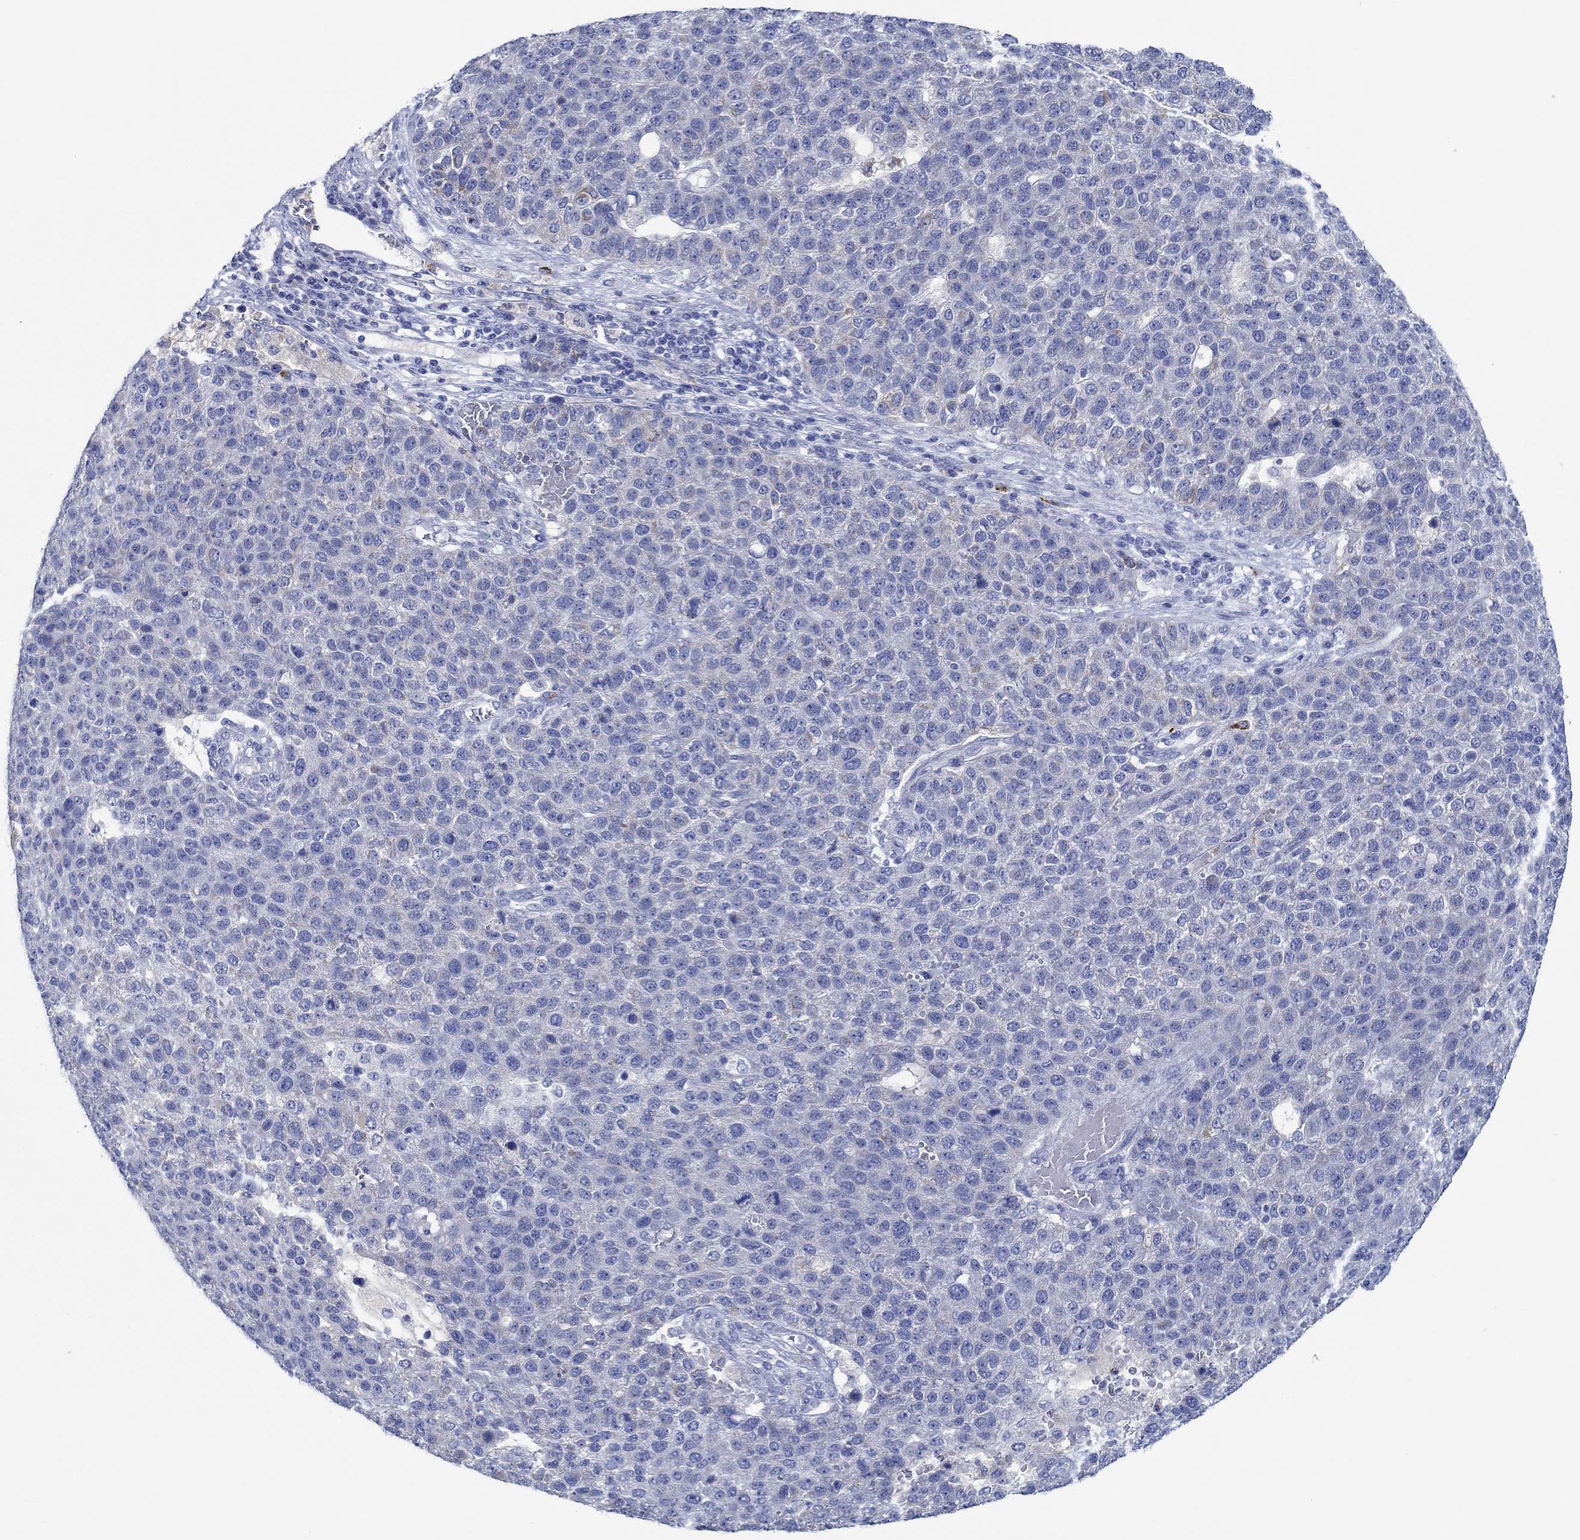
{"staining": {"intensity": "negative", "quantity": "none", "location": "none"}, "tissue": "pancreatic cancer", "cell_type": "Tumor cells", "image_type": "cancer", "snomed": [{"axis": "morphology", "description": "Adenocarcinoma, NOS"}, {"axis": "topography", "description": "Pancreas"}], "caption": "IHC image of human adenocarcinoma (pancreatic) stained for a protein (brown), which shows no positivity in tumor cells. Nuclei are stained in blue.", "gene": "CPM", "patient": {"sex": "female", "age": 61}}